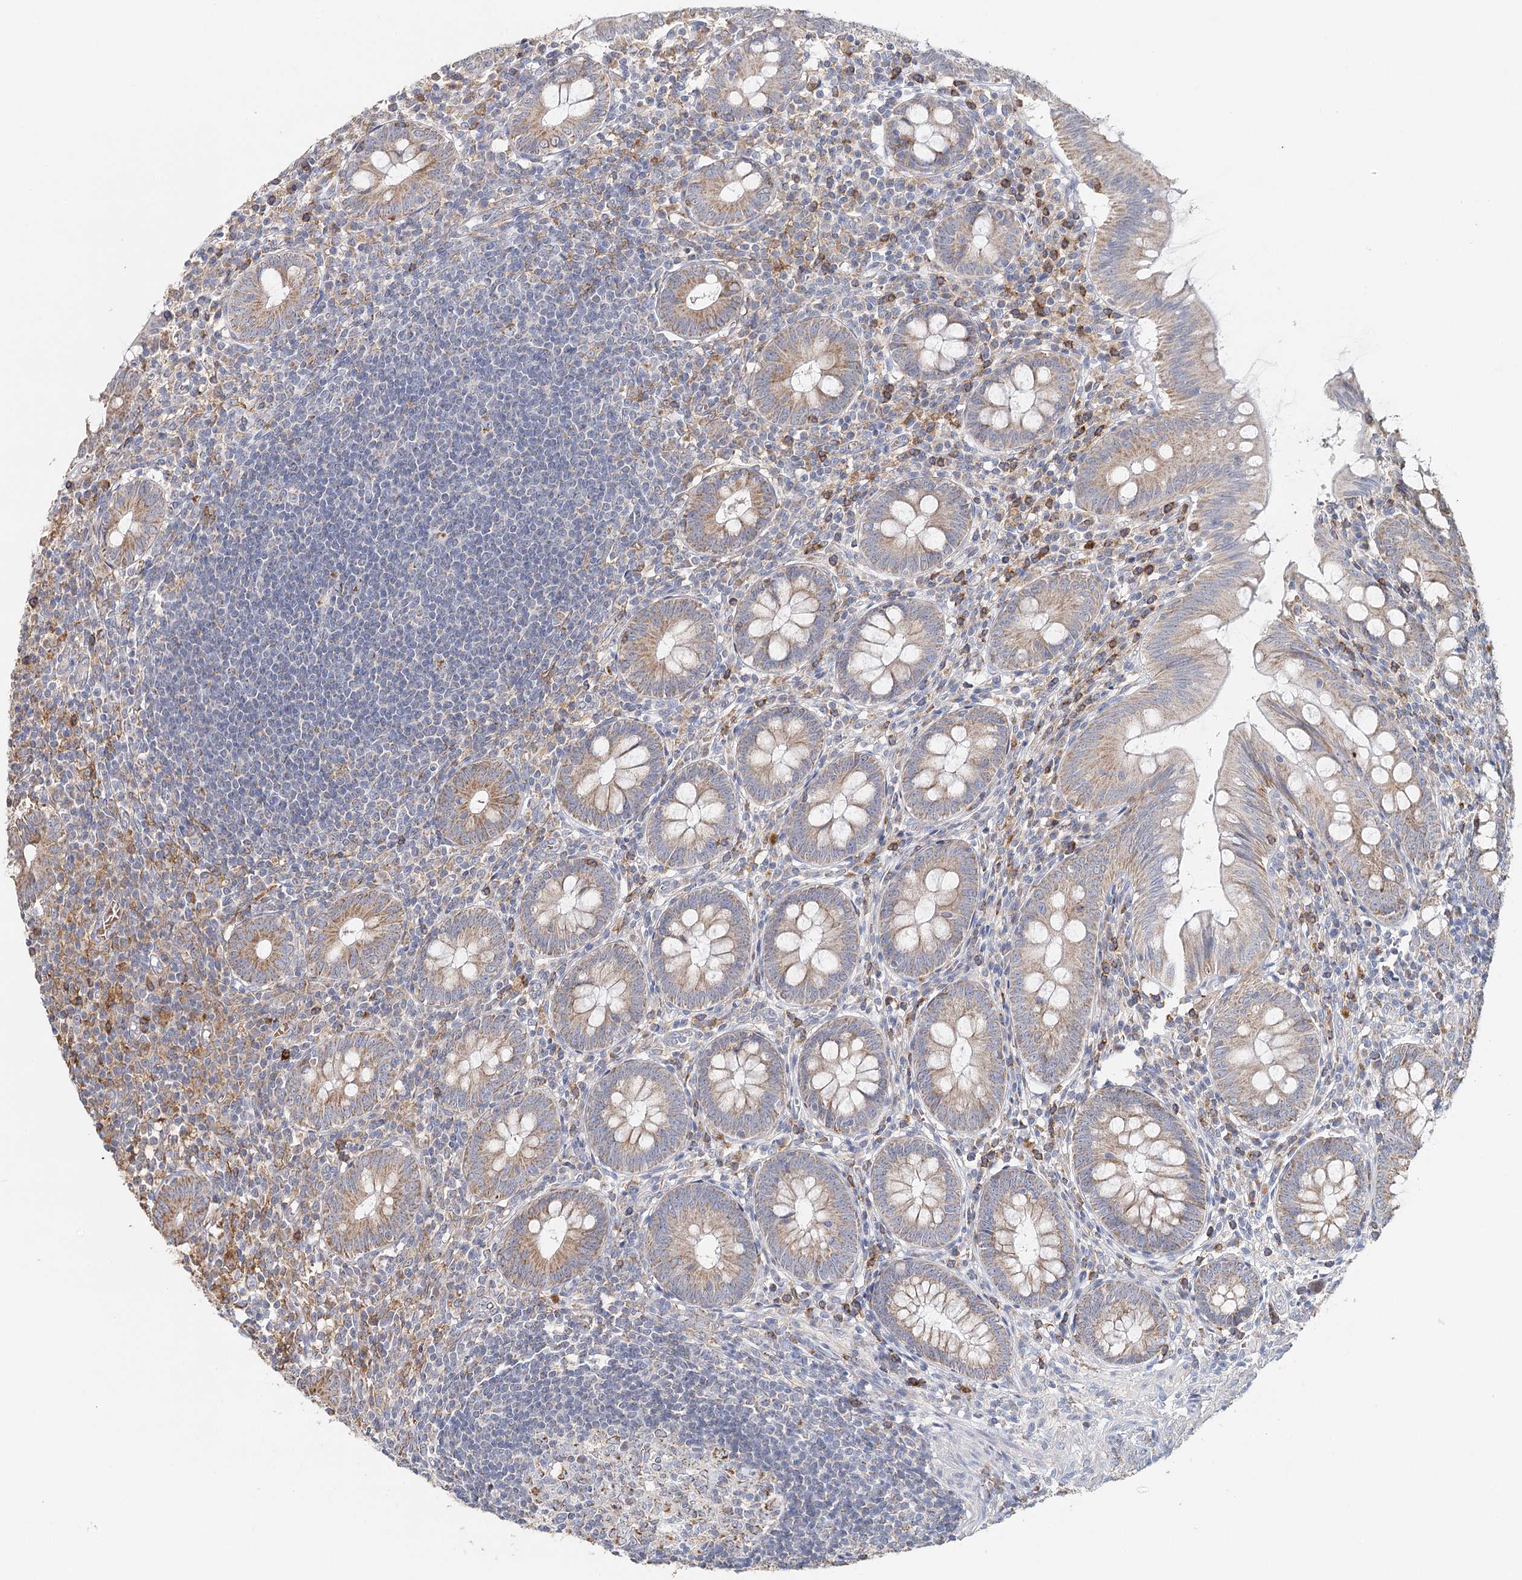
{"staining": {"intensity": "moderate", "quantity": ">75%", "location": "cytoplasmic/membranous"}, "tissue": "appendix", "cell_type": "Glandular cells", "image_type": "normal", "snomed": [{"axis": "morphology", "description": "Normal tissue, NOS"}, {"axis": "topography", "description": "Appendix"}], "caption": "Immunohistochemistry of benign appendix reveals medium levels of moderate cytoplasmic/membranous expression in about >75% of glandular cells.", "gene": "MMP25", "patient": {"sex": "male", "age": 14}}